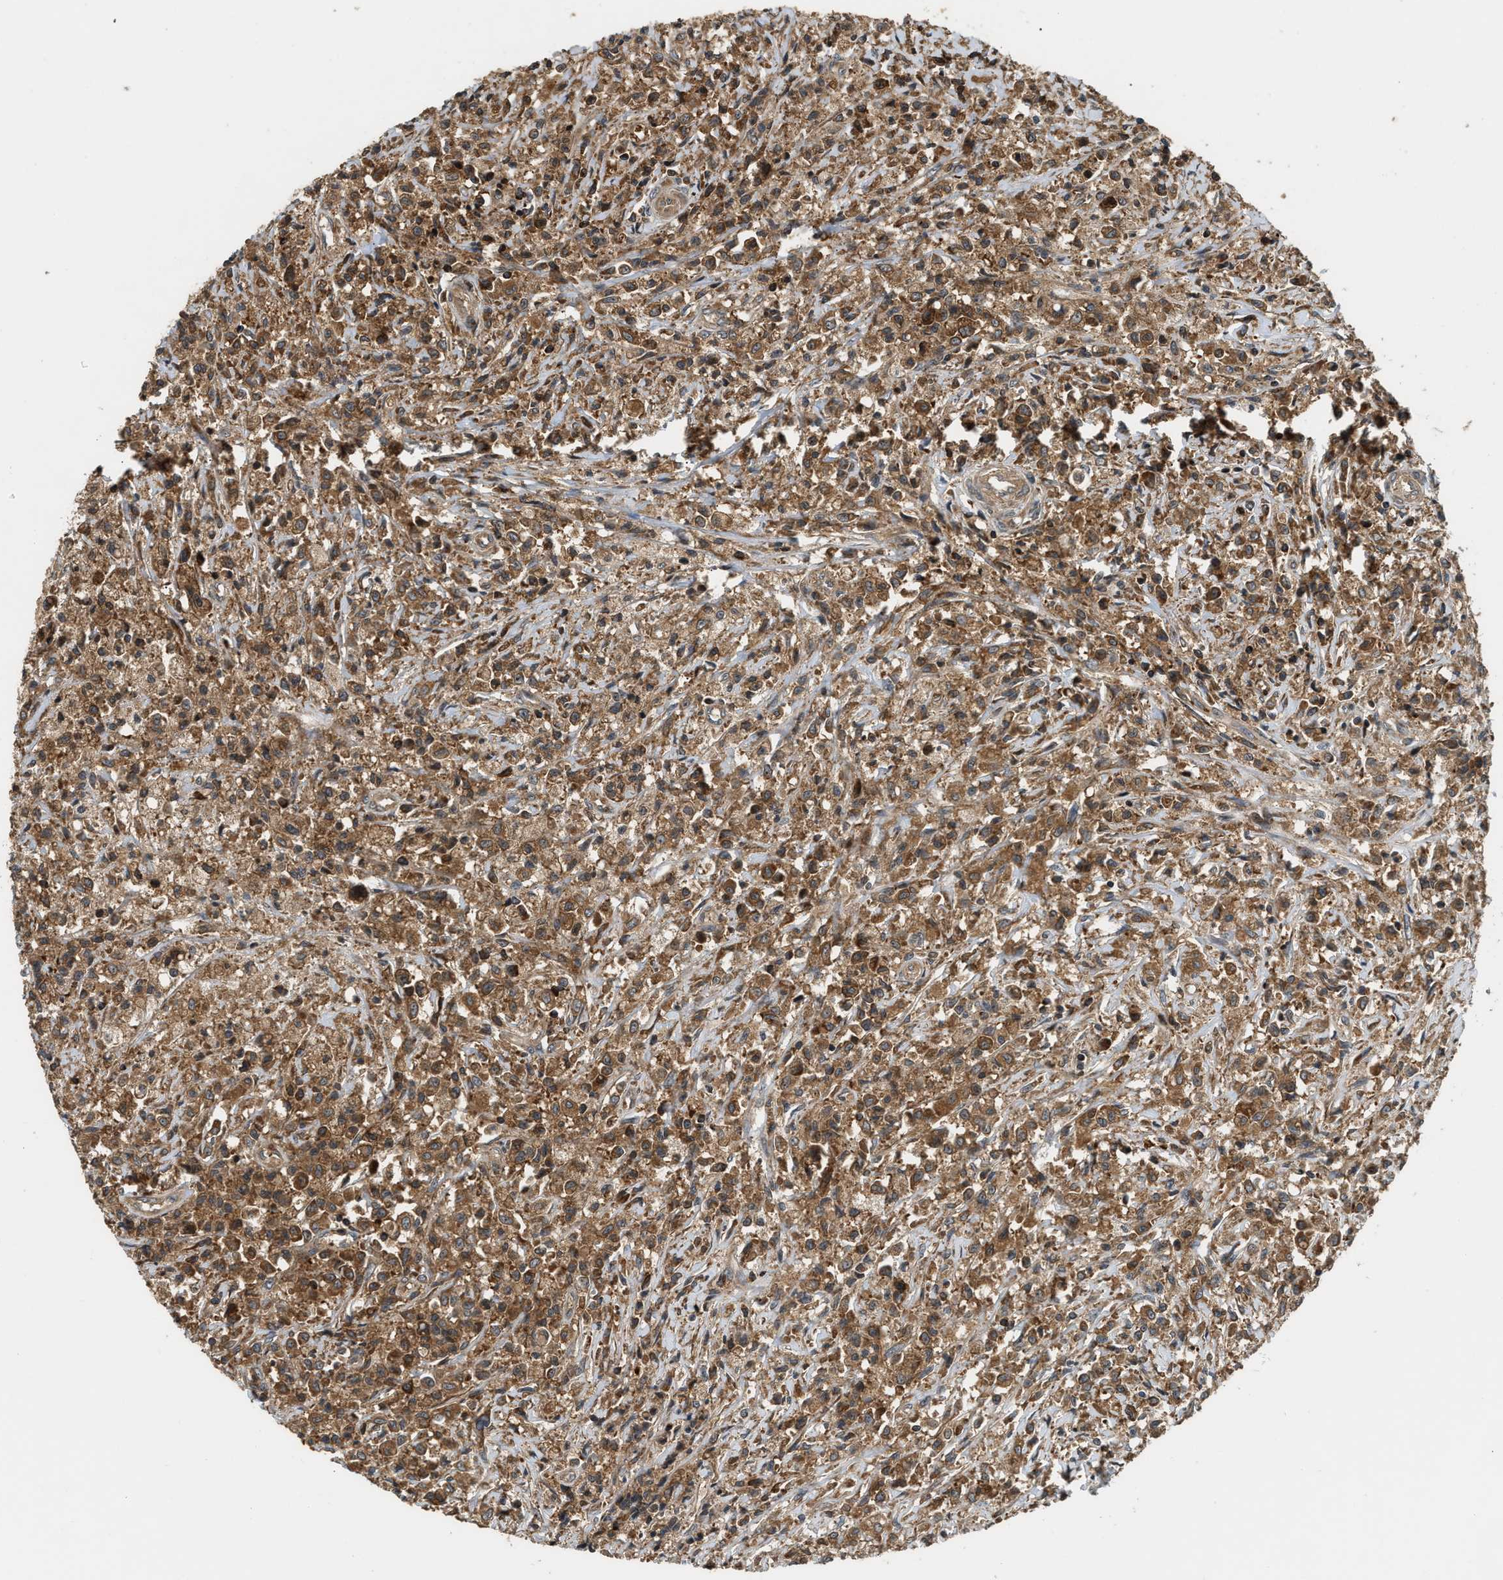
{"staining": {"intensity": "moderate", "quantity": ">75%", "location": "cytoplasmic/membranous"}, "tissue": "testis cancer", "cell_type": "Tumor cells", "image_type": "cancer", "snomed": [{"axis": "morphology", "description": "Carcinoma, Embryonal, NOS"}, {"axis": "topography", "description": "Testis"}], "caption": "Brown immunohistochemical staining in testis cancer demonstrates moderate cytoplasmic/membranous expression in about >75% of tumor cells. Ihc stains the protein in brown and the nuclei are stained blue.", "gene": "SNX5", "patient": {"sex": "male", "age": 2}}